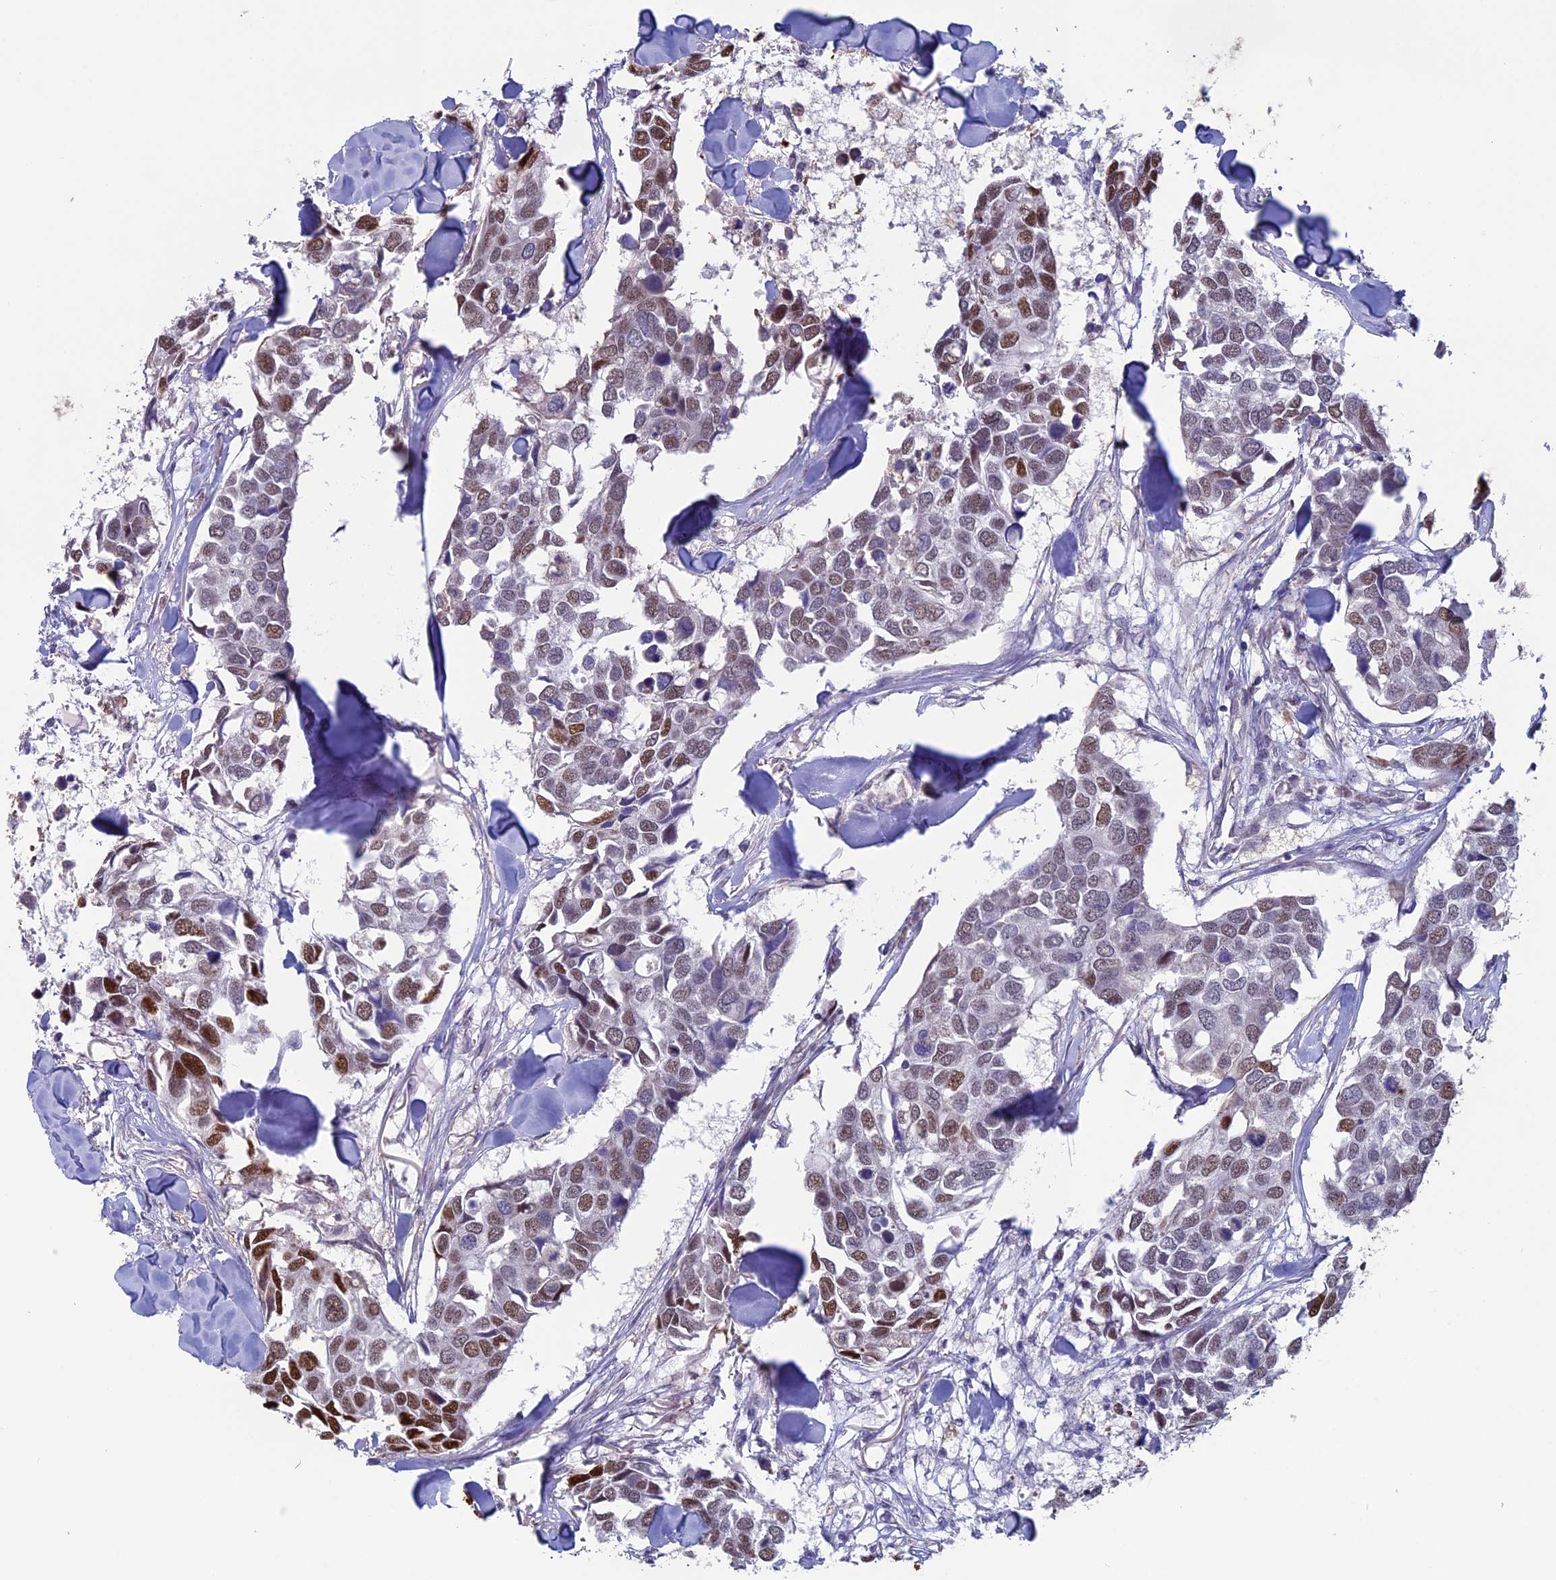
{"staining": {"intensity": "moderate", "quantity": "25%-75%", "location": "nuclear"}, "tissue": "breast cancer", "cell_type": "Tumor cells", "image_type": "cancer", "snomed": [{"axis": "morphology", "description": "Duct carcinoma"}, {"axis": "topography", "description": "Breast"}], "caption": "Invasive ductal carcinoma (breast) stained with immunohistochemistry exhibits moderate nuclear expression in approximately 25%-75% of tumor cells.", "gene": "ACSS1", "patient": {"sex": "female", "age": 83}}